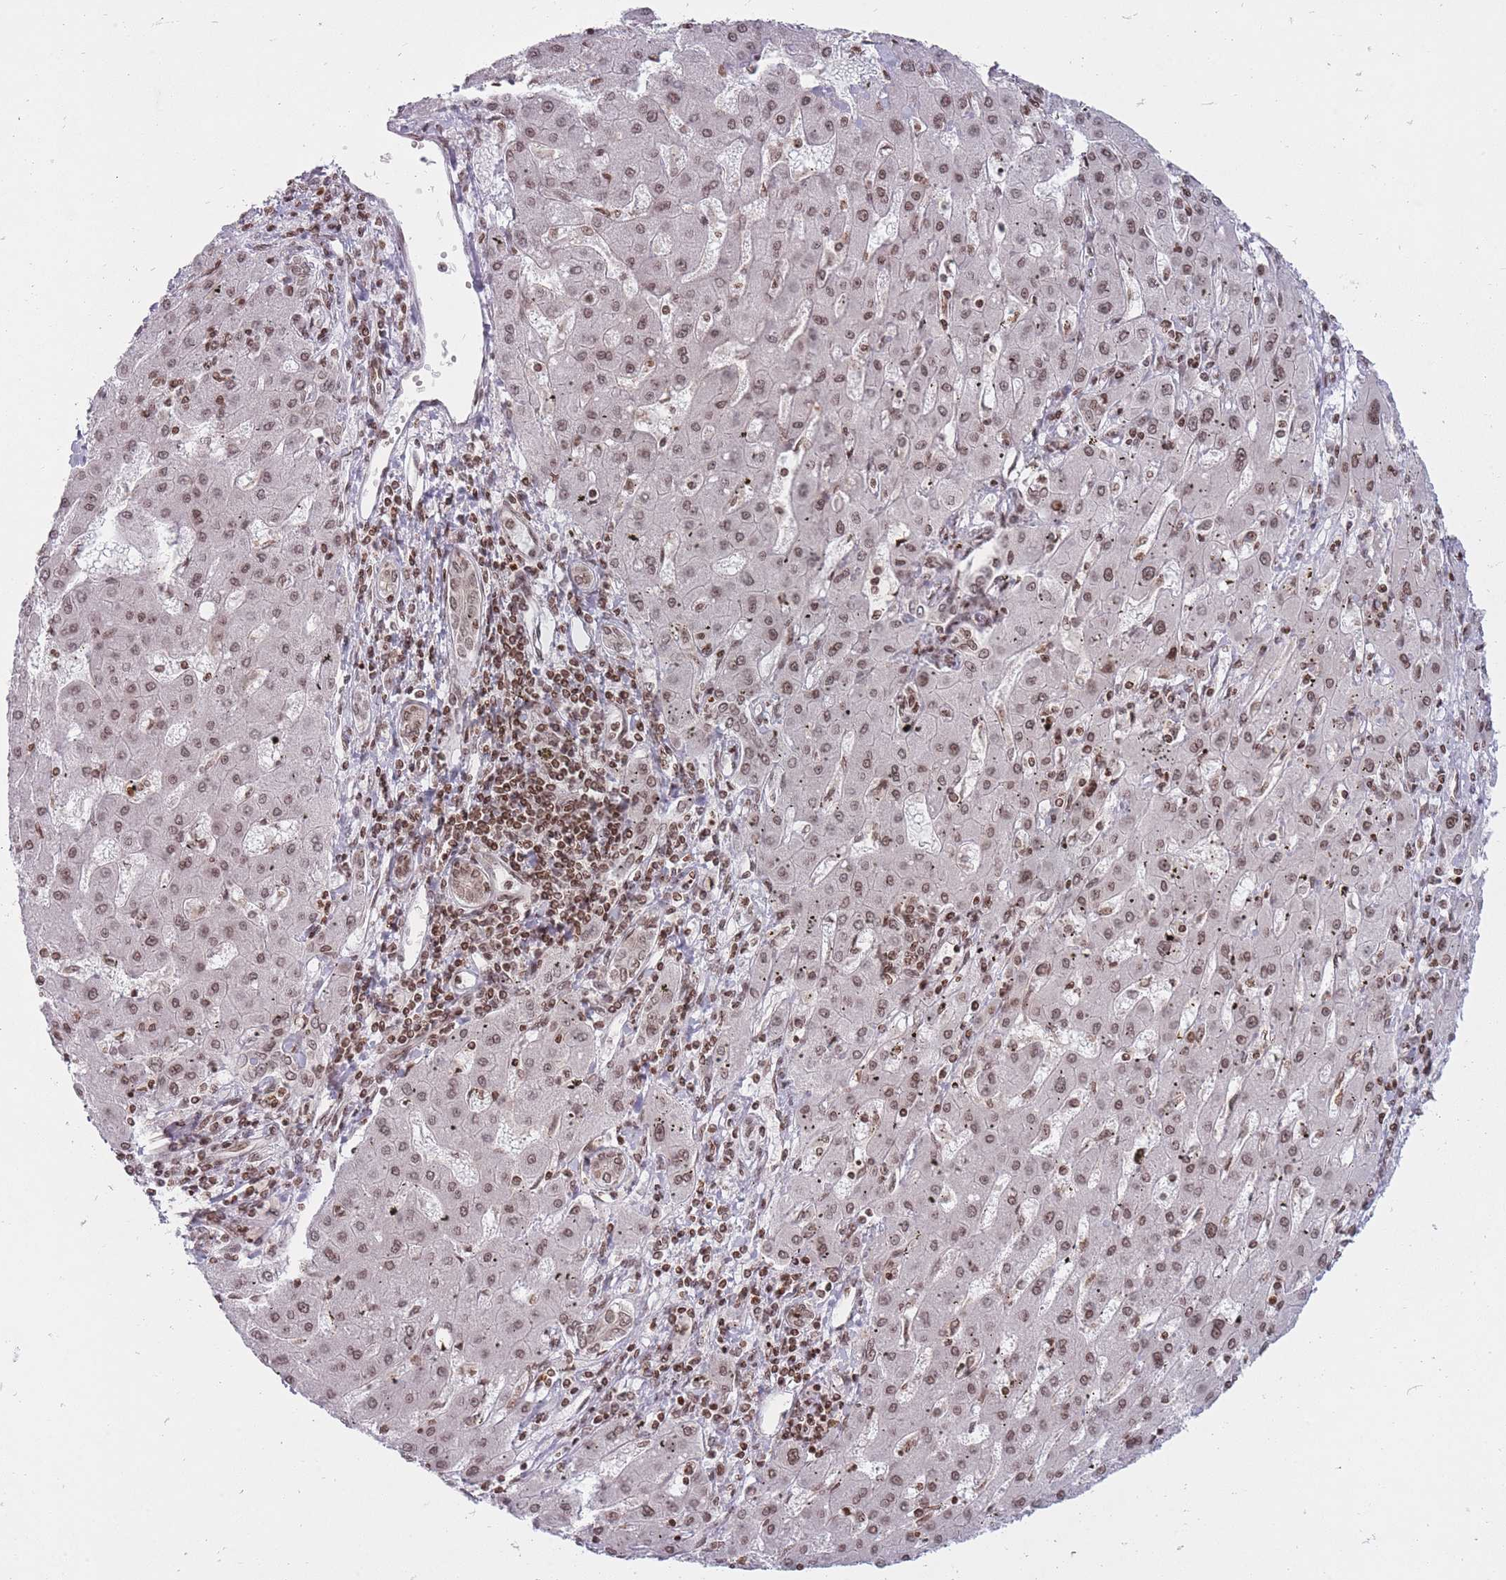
{"staining": {"intensity": "weak", "quantity": ">75%", "location": "nuclear"}, "tissue": "liver cancer", "cell_type": "Tumor cells", "image_type": "cancer", "snomed": [{"axis": "morphology", "description": "Carcinoma, Hepatocellular, NOS"}, {"axis": "topography", "description": "Liver"}], "caption": "Liver cancer stained with DAB (3,3'-diaminobenzidine) immunohistochemistry reveals low levels of weak nuclear expression in about >75% of tumor cells.", "gene": "TMC6", "patient": {"sex": "male", "age": 72}}